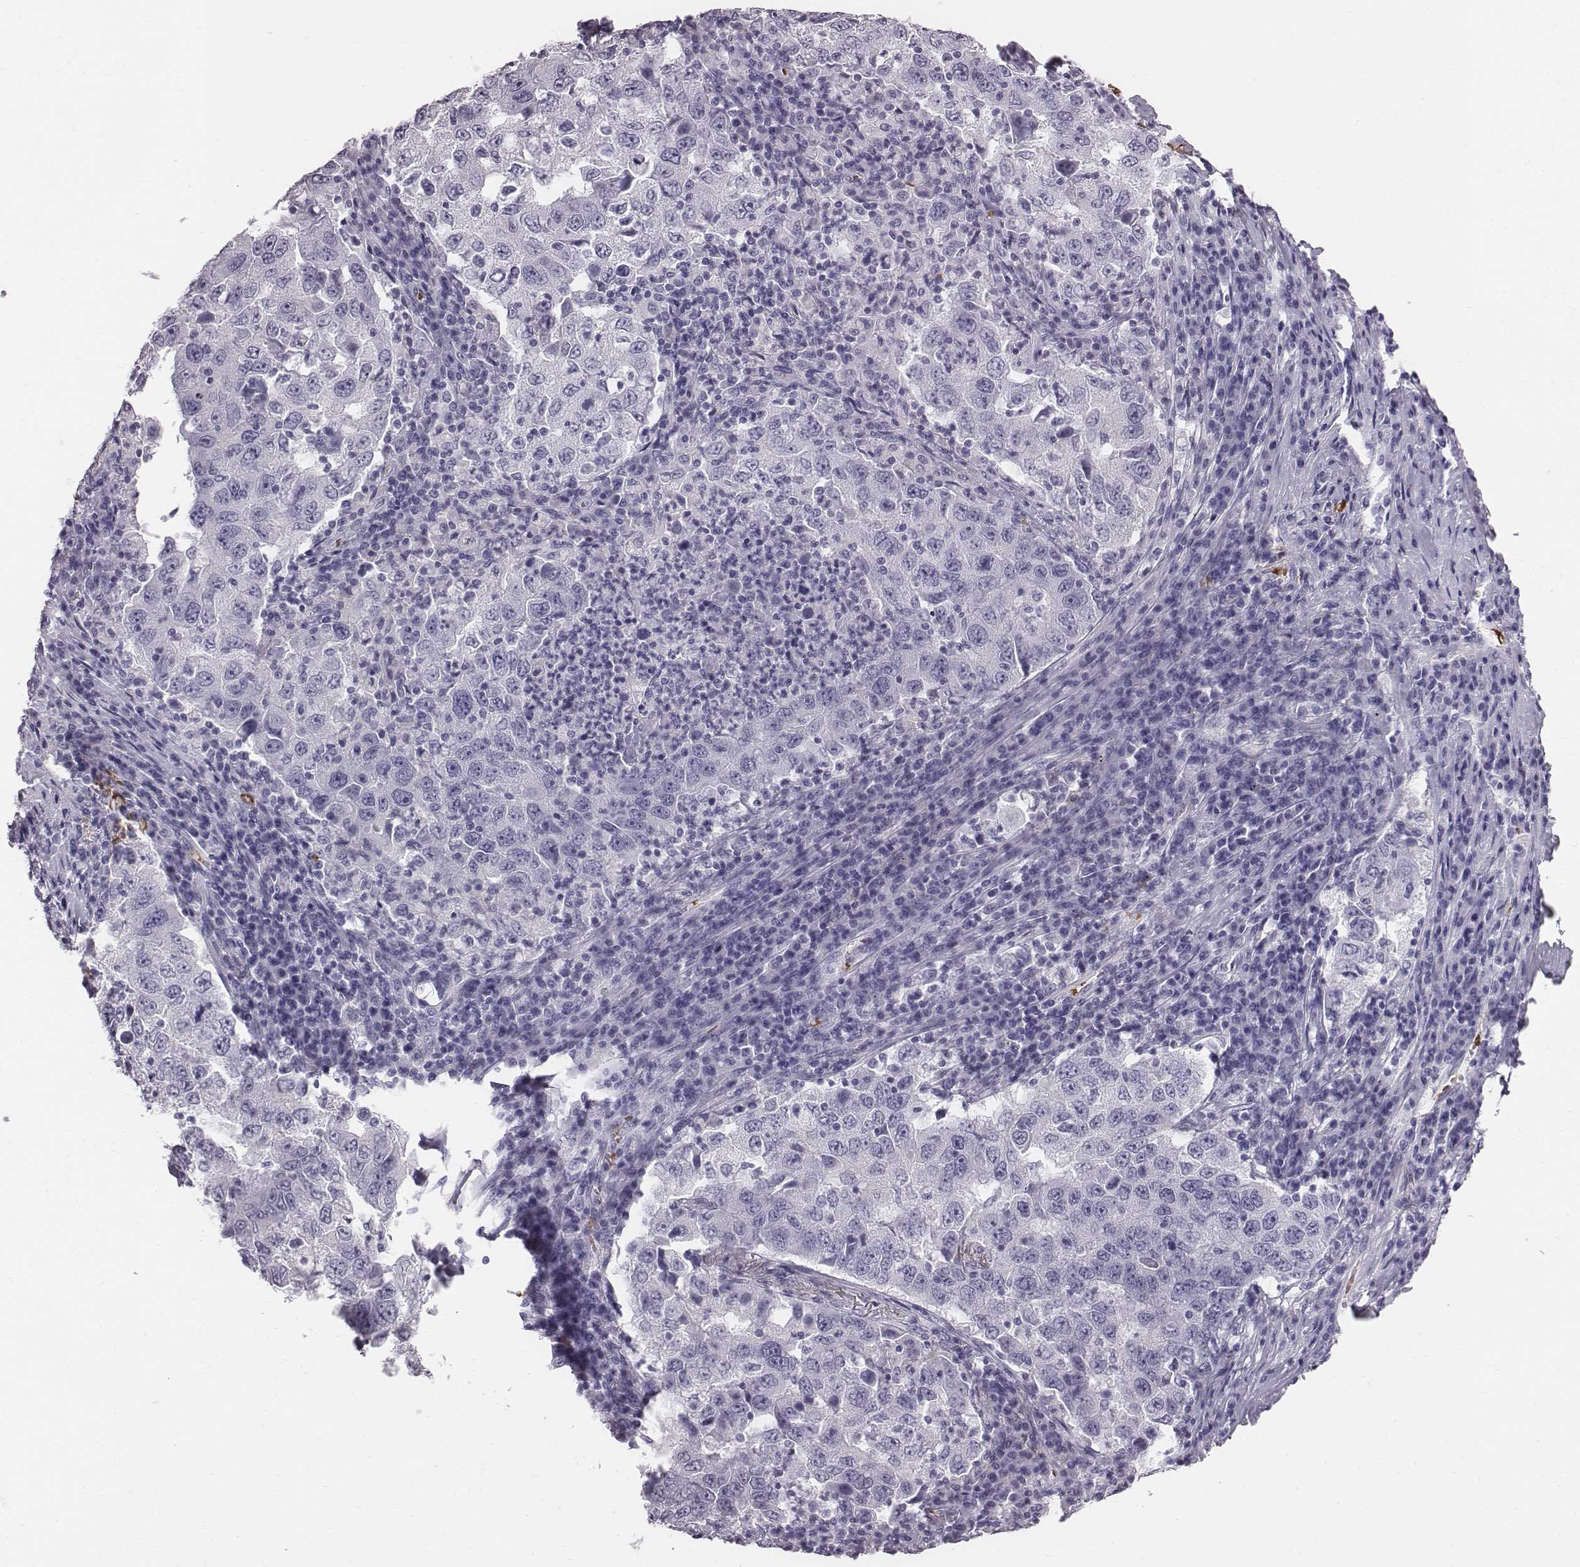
{"staining": {"intensity": "negative", "quantity": "none", "location": "none"}, "tissue": "lung cancer", "cell_type": "Tumor cells", "image_type": "cancer", "snomed": [{"axis": "morphology", "description": "Adenocarcinoma, NOS"}, {"axis": "topography", "description": "Lung"}], "caption": "The micrograph exhibits no significant positivity in tumor cells of adenocarcinoma (lung).", "gene": "HBZ", "patient": {"sex": "male", "age": 73}}